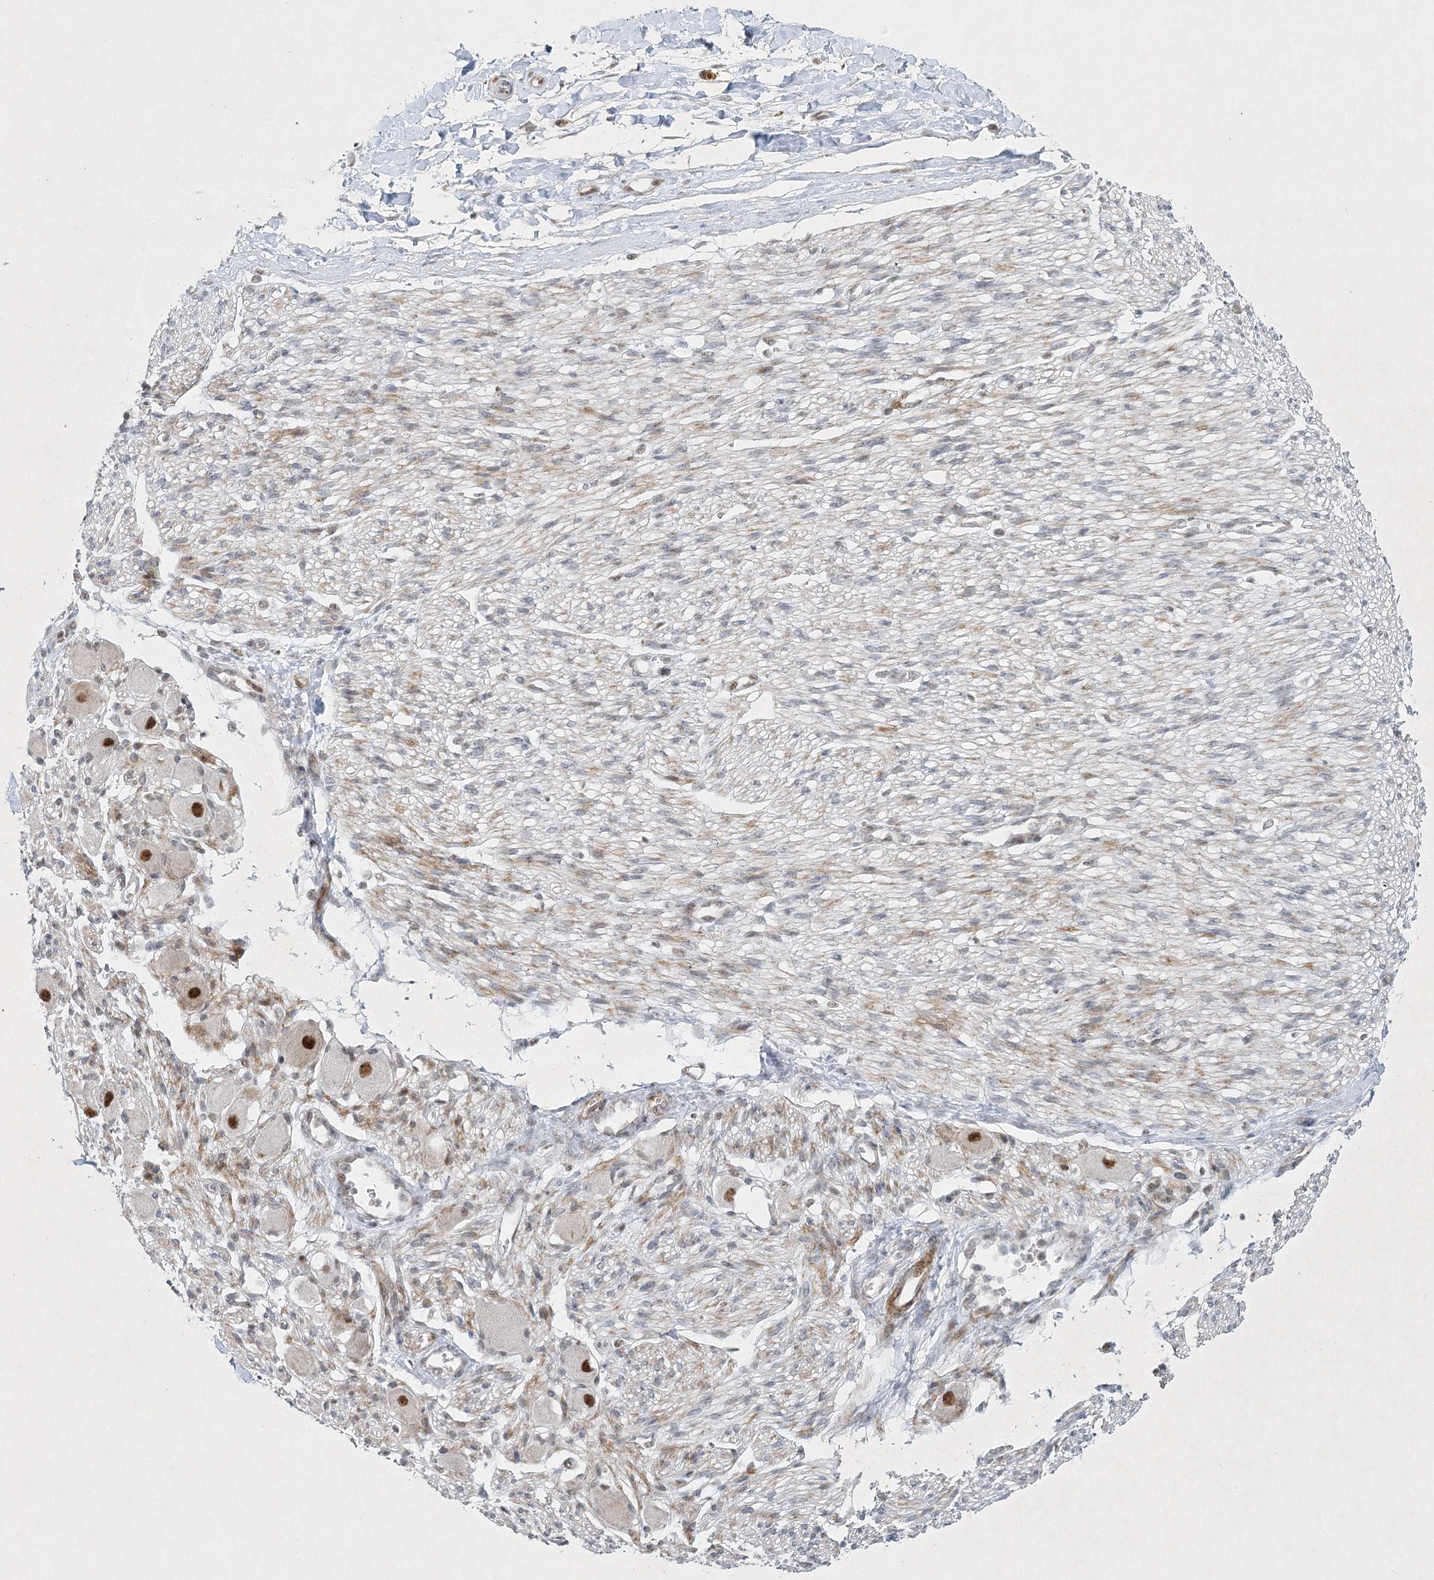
{"staining": {"intensity": "moderate", "quantity": "25%-75%", "location": "nuclear"}, "tissue": "adipose tissue", "cell_type": "Adipocytes", "image_type": "normal", "snomed": [{"axis": "morphology", "description": "Normal tissue, NOS"}, {"axis": "topography", "description": "Kidney"}, {"axis": "topography", "description": "Peripheral nerve tissue"}], "caption": "The immunohistochemical stain shows moderate nuclear positivity in adipocytes of benign adipose tissue.", "gene": "U2SURP", "patient": {"sex": "male", "age": 7}}